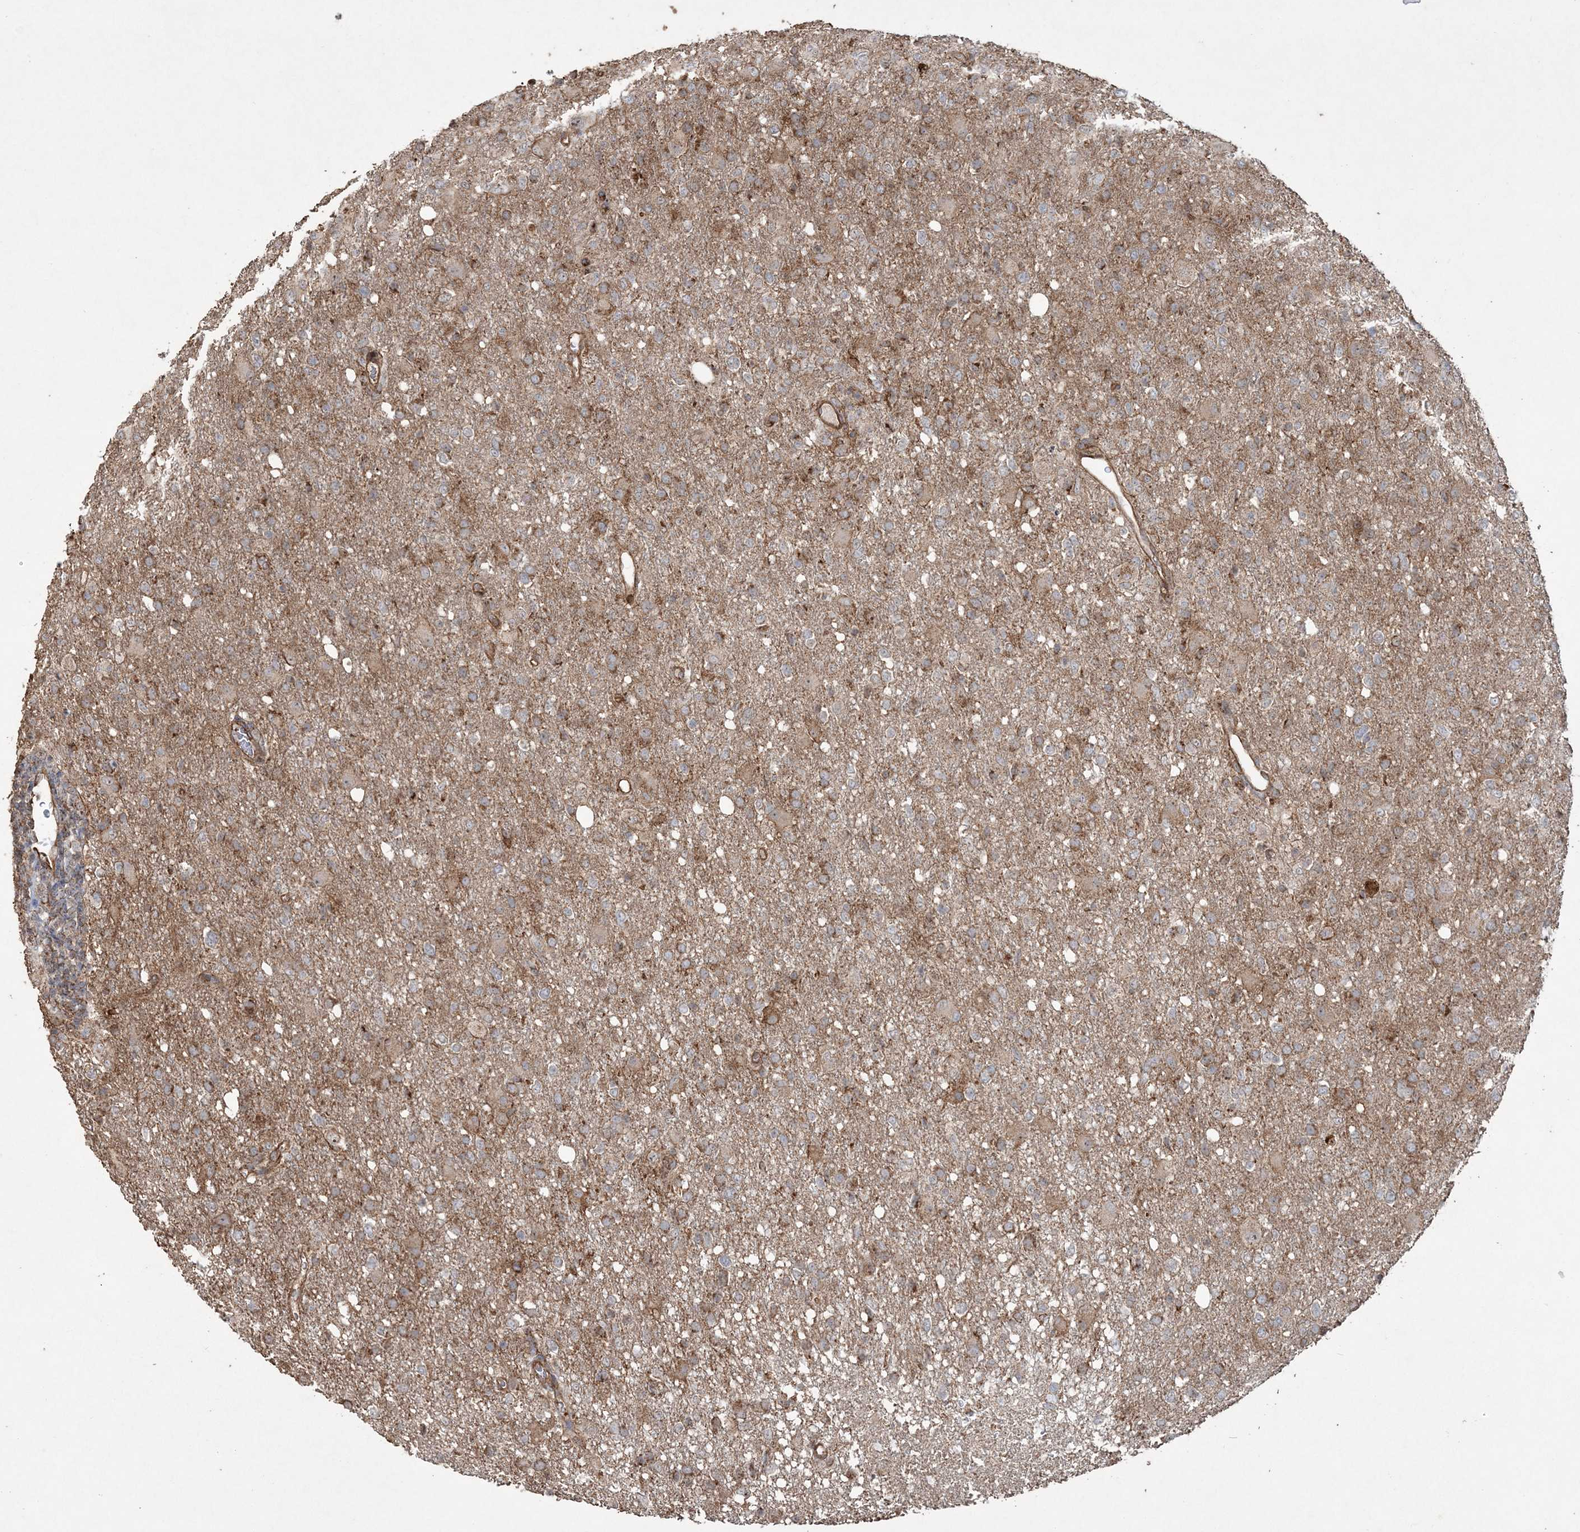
{"staining": {"intensity": "moderate", "quantity": "25%-75%", "location": "cytoplasmic/membranous"}, "tissue": "glioma", "cell_type": "Tumor cells", "image_type": "cancer", "snomed": [{"axis": "morphology", "description": "Glioma, malignant, High grade"}, {"axis": "topography", "description": "Brain"}], "caption": "Protein expression by IHC demonstrates moderate cytoplasmic/membranous staining in about 25%-75% of tumor cells in high-grade glioma (malignant).", "gene": "TTC7A", "patient": {"sex": "female", "age": 57}}